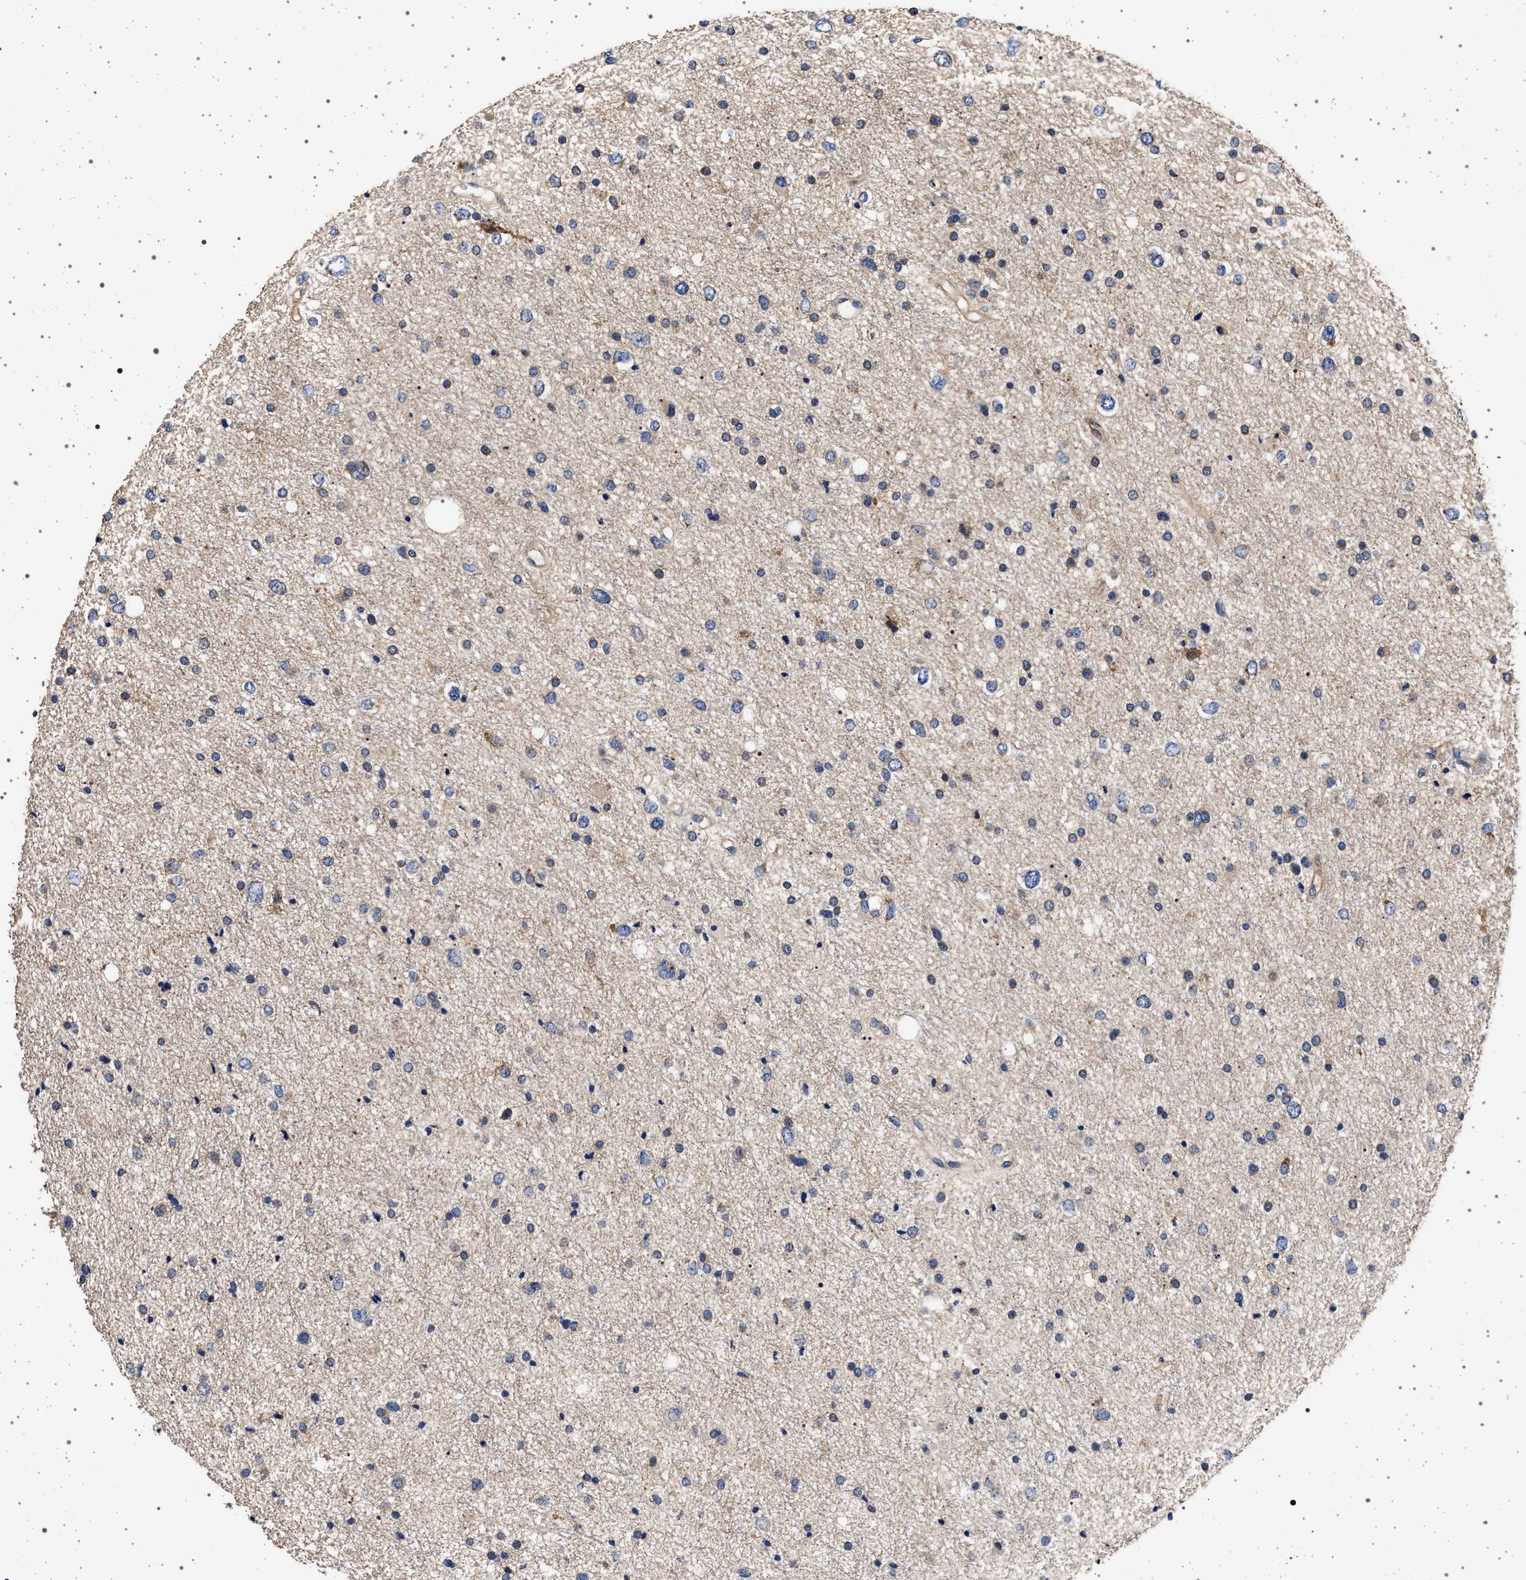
{"staining": {"intensity": "negative", "quantity": "none", "location": "none"}, "tissue": "glioma", "cell_type": "Tumor cells", "image_type": "cancer", "snomed": [{"axis": "morphology", "description": "Glioma, malignant, Low grade"}, {"axis": "topography", "description": "Brain"}], "caption": "This is a photomicrograph of immunohistochemistry staining of malignant glioma (low-grade), which shows no staining in tumor cells.", "gene": "MAP3K2", "patient": {"sex": "female", "age": 37}}